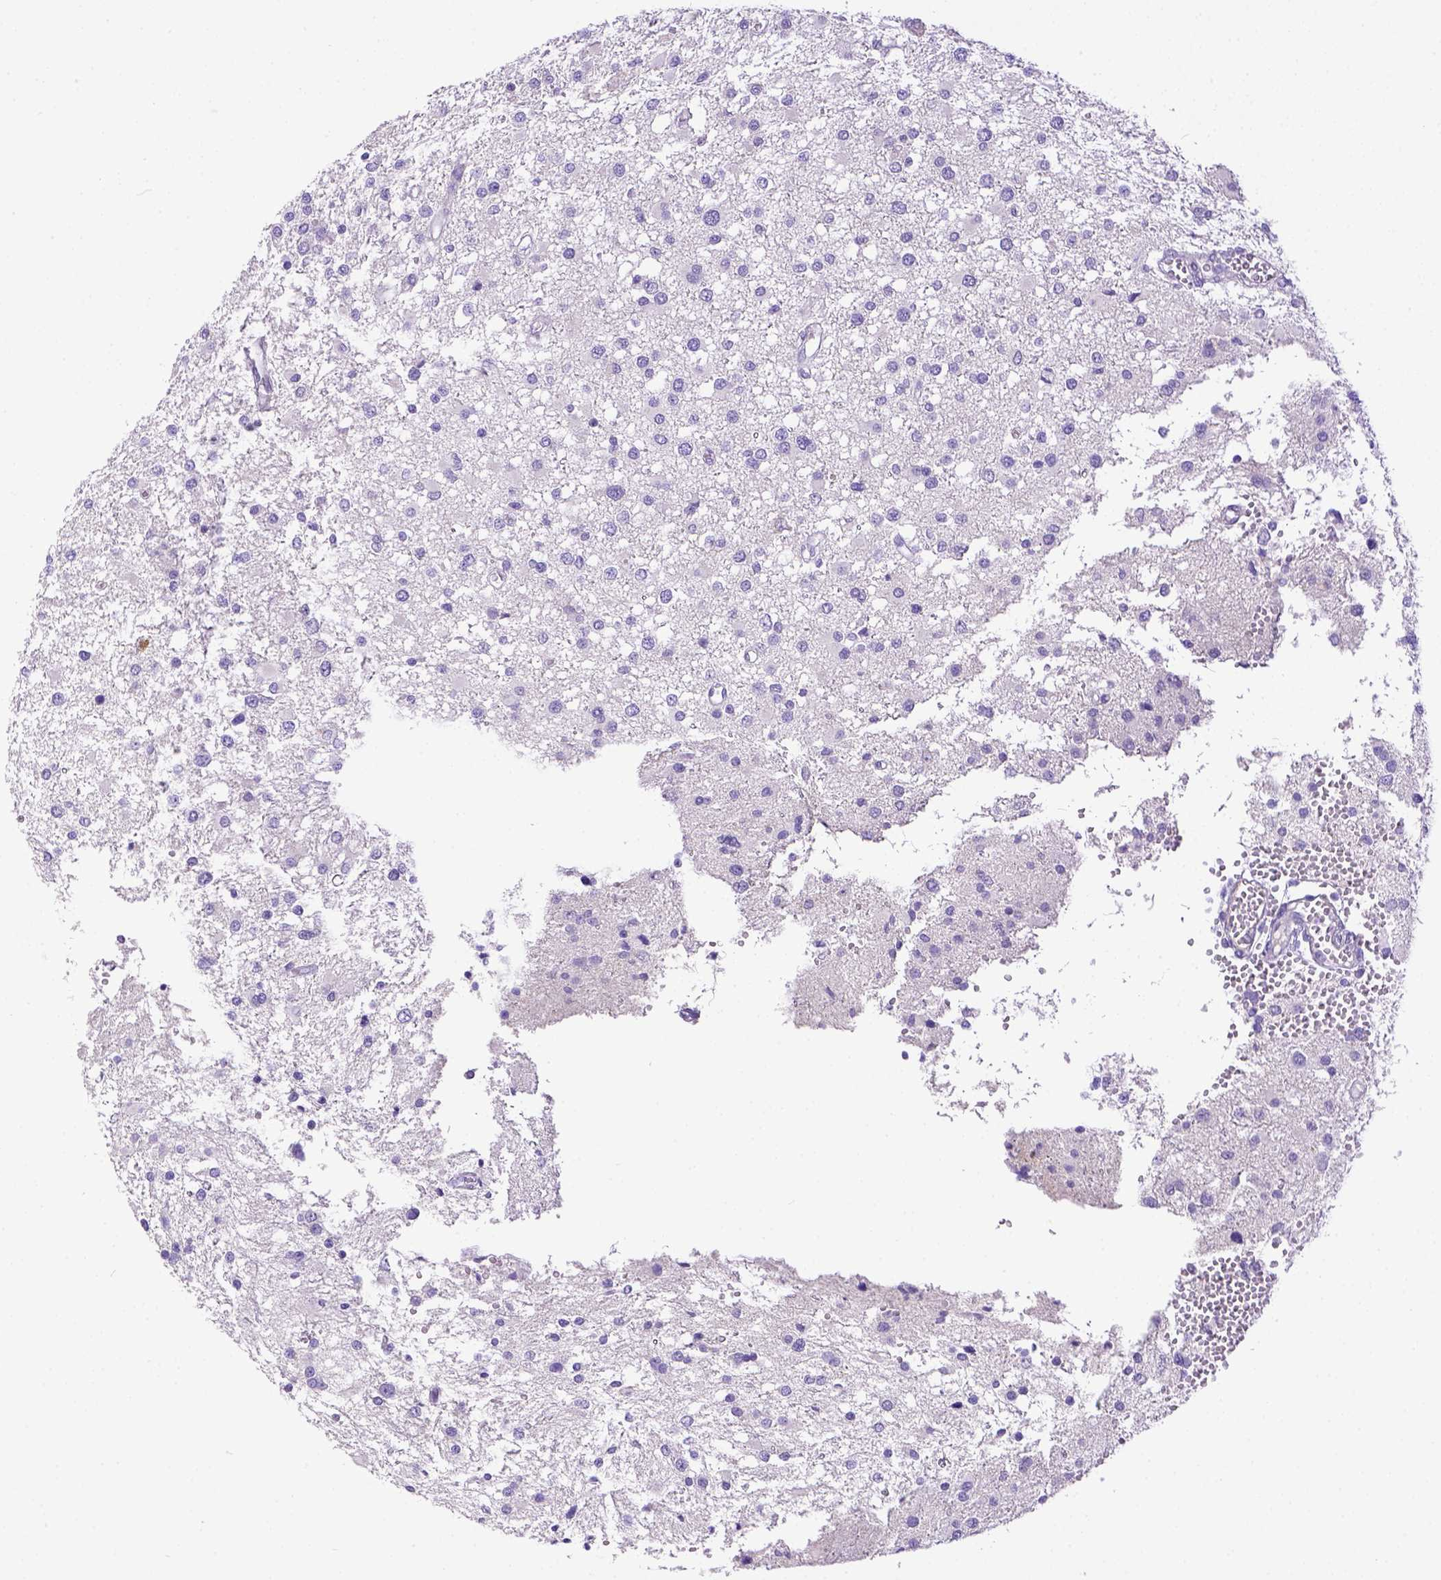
{"staining": {"intensity": "negative", "quantity": "none", "location": "none"}, "tissue": "glioma", "cell_type": "Tumor cells", "image_type": "cancer", "snomed": [{"axis": "morphology", "description": "Glioma, malignant, High grade"}, {"axis": "topography", "description": "Brain"}], "caption": "An immunohistochemistry (IHC) image of glioma is shown. There is no staining in tumor cells of glioma.", "gene": "KIT", "patient": {"sex": "male", "age": 54}}